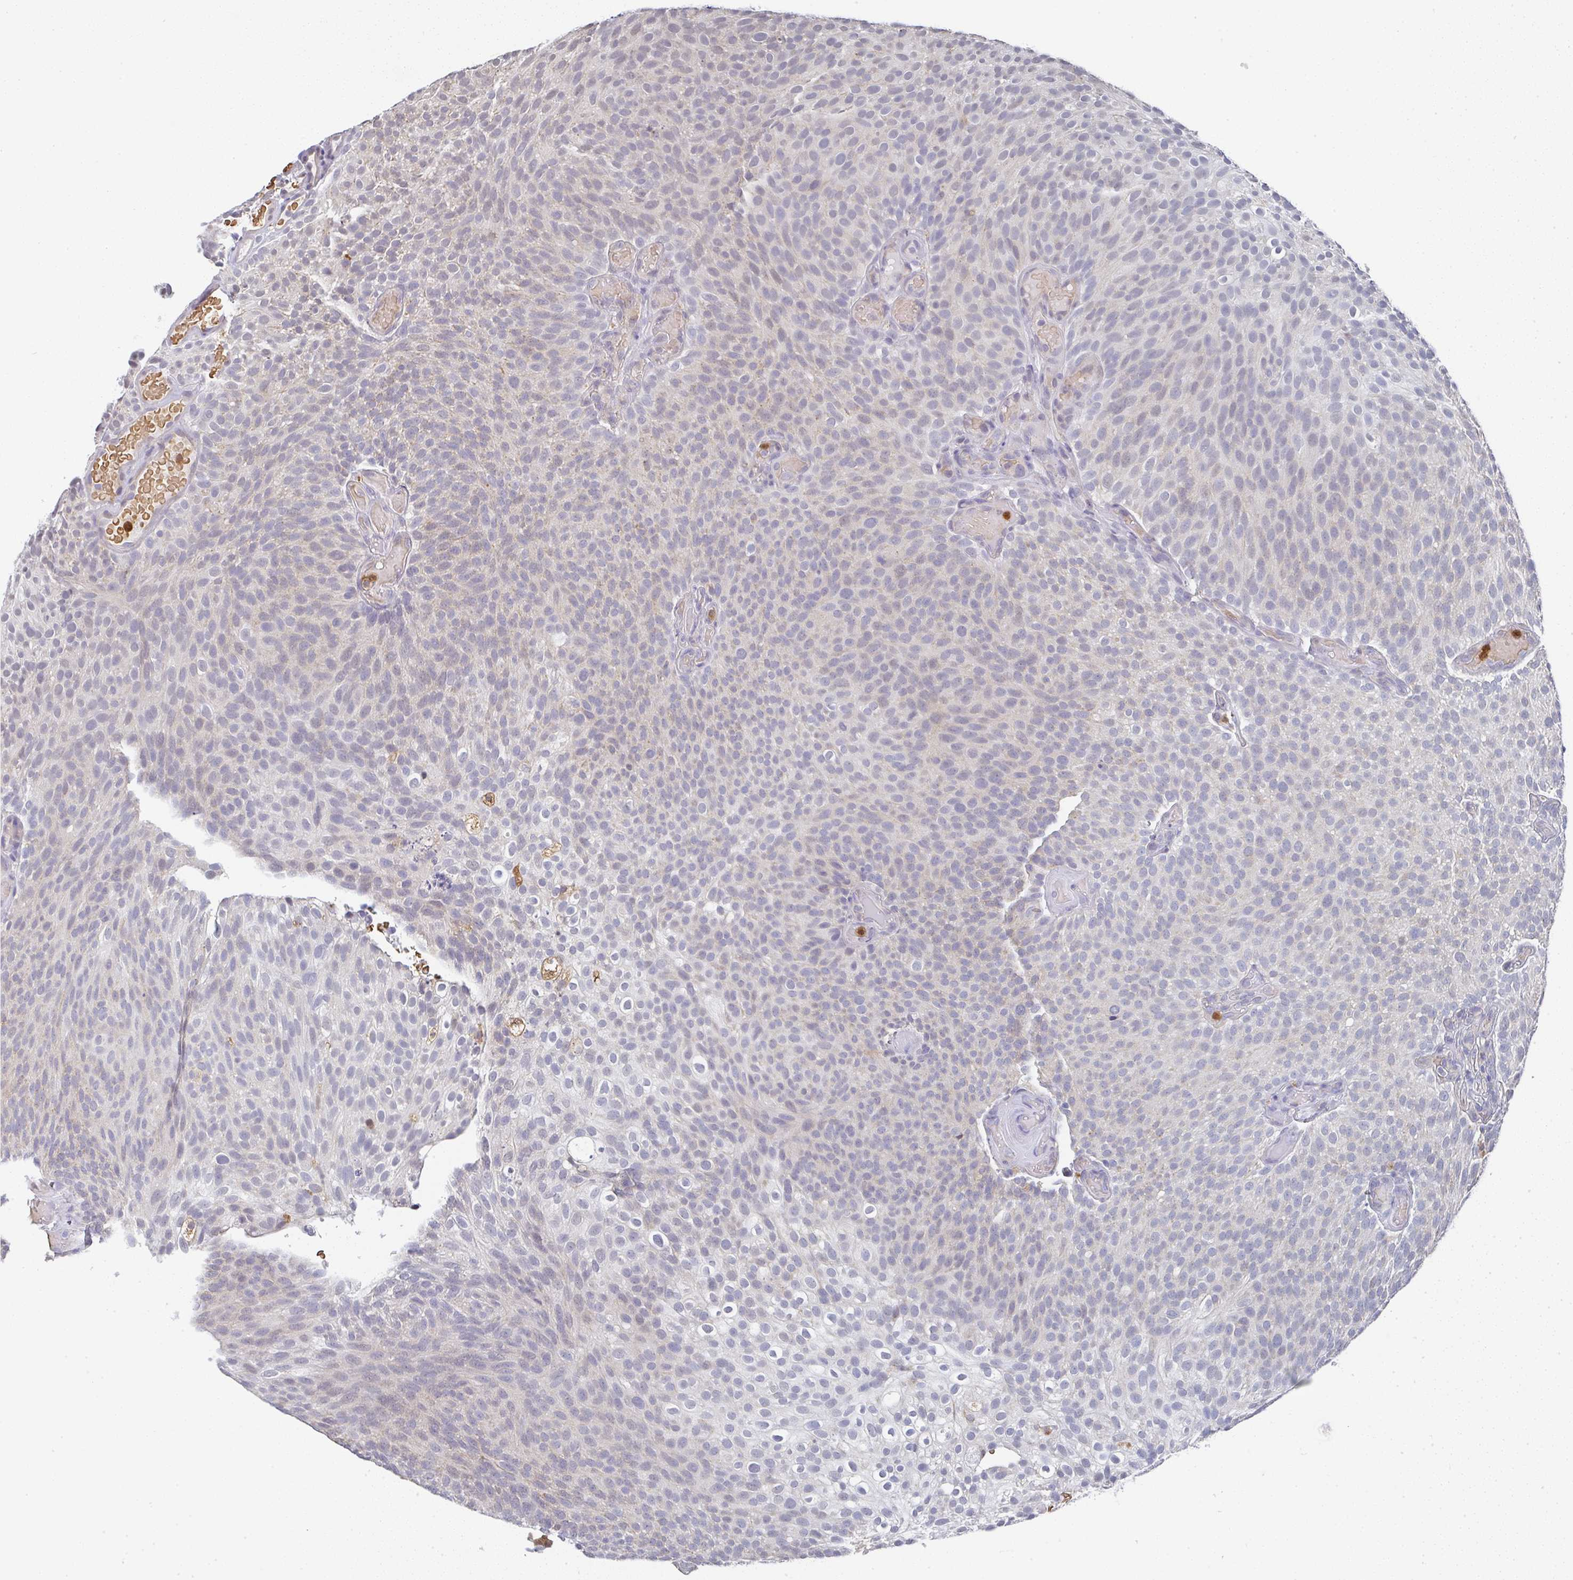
{"staining": {"intensity": "negative", "quantity": "none", "location": "none"}, "tissue": "urothelial cancer", "cell_type": "Tumor cells", "image_type": "cancer", "snomed": [{"axis": "morphology", "description": "Urothelial carcinoma, Low grade"}, {"axis": "topography", "description": "Urinary bladder"}], "caption": "High magnification brightfield microscopy of urothelial cancer stained with DAB (brown) and counterstained with hematoxylin (blue): tumor cells show no significant expression. (DAB immunohistochemistry (IHC) visualized using brightfield microscopy, high magnification).", "gene": "NCF1", "patient": {"sex": "male", "age": 78}}